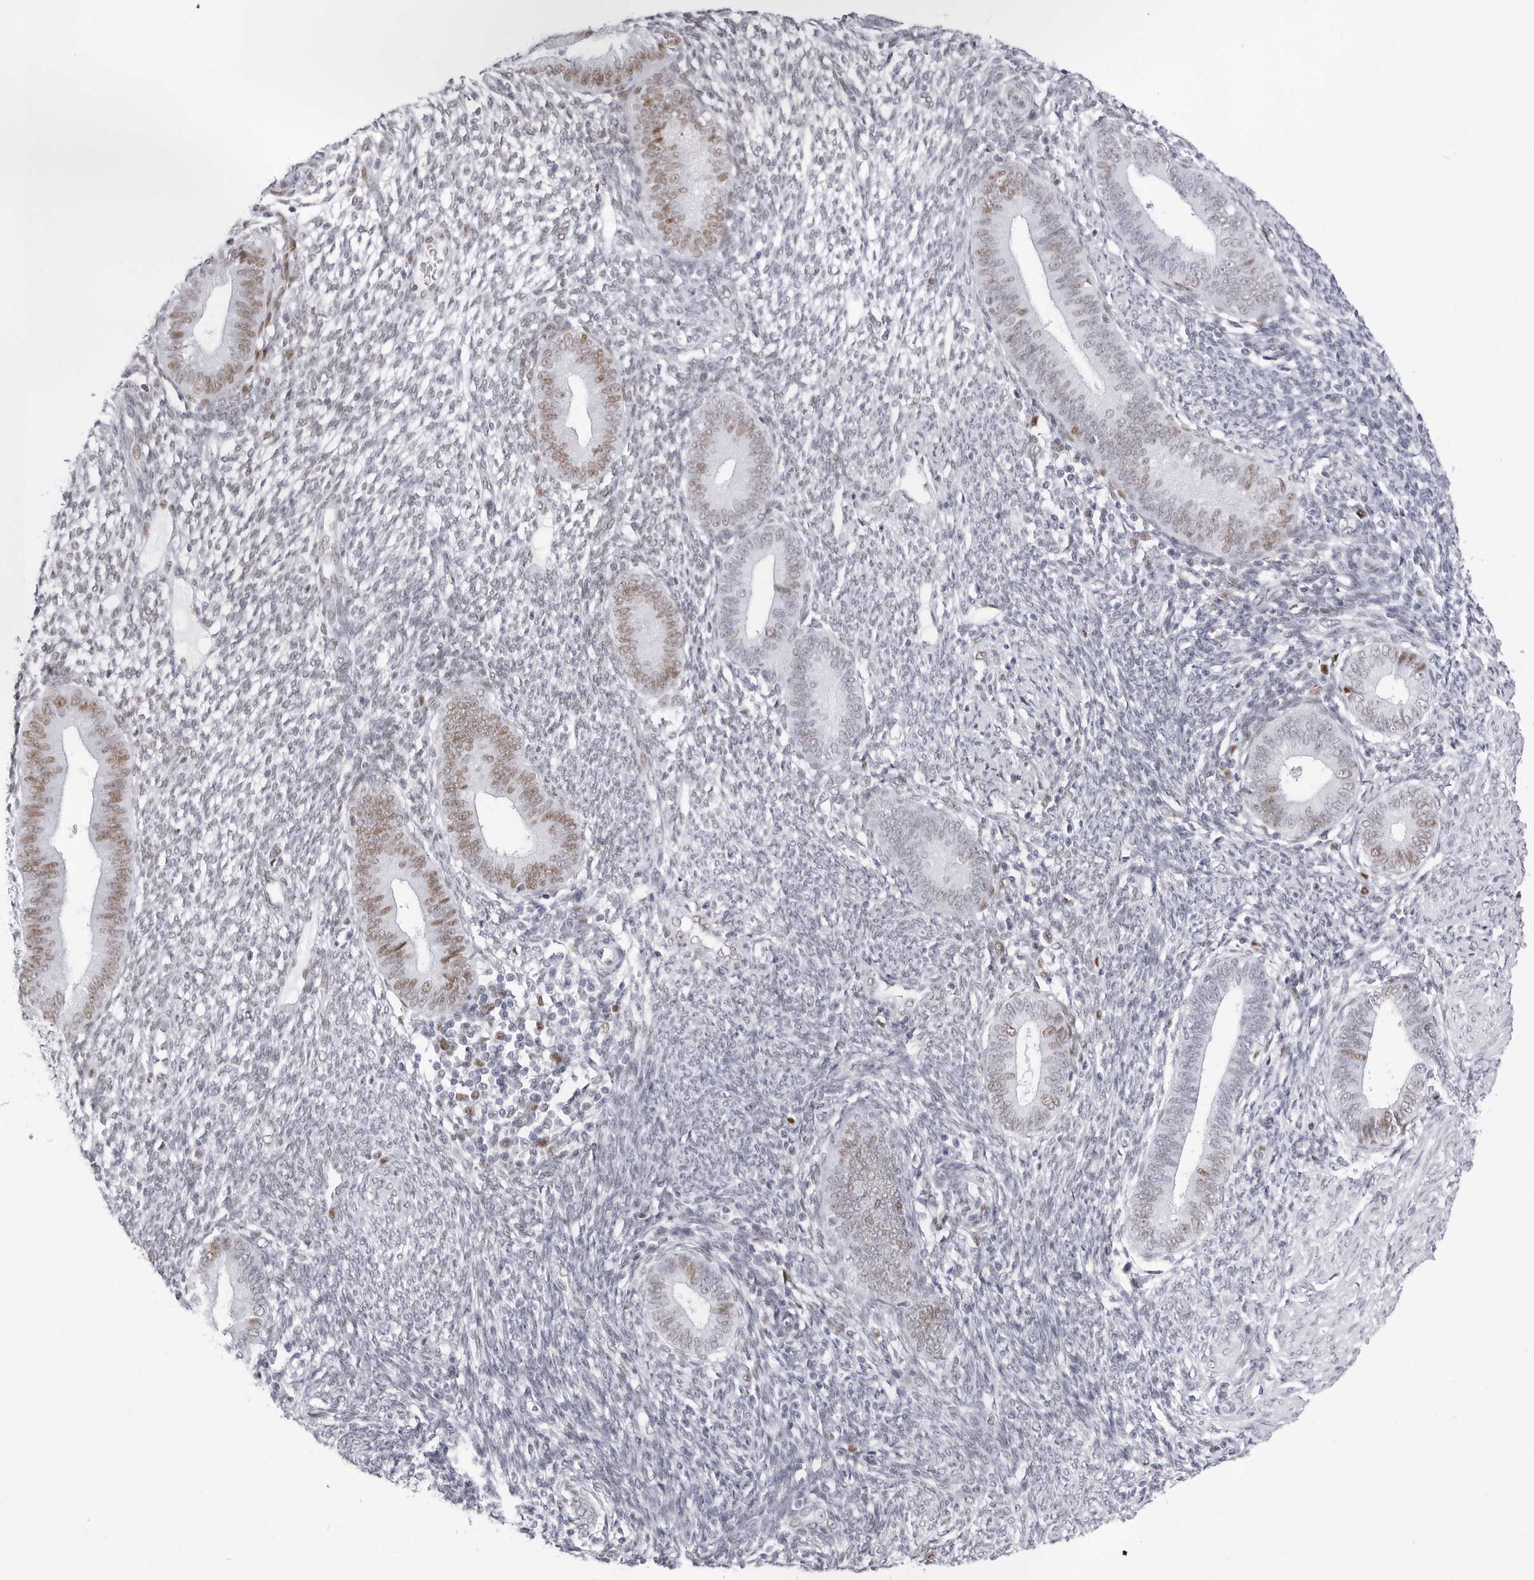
{"staining": {"intensity": "moderate", "quantity": "<25%", "location": "nuclear"}, "tissue": "endometrium", "cell_type": "Cells in endometrial stroma", "image_type": "normal", "snomed": [{"axis": "morphology", "description": "Normal tissue, NOS"}, {"axis": "topography", "description": "Endometrium"}], "caption": "Moderate nuclear expression is appreciated in about <25% of cells in endometrial stroma in normal endometrium. (brown staining indicates protein expression, while blue staining denotes nuclei).", "gene": "NASP", "patient": {"sex": "female", "age": 46}}